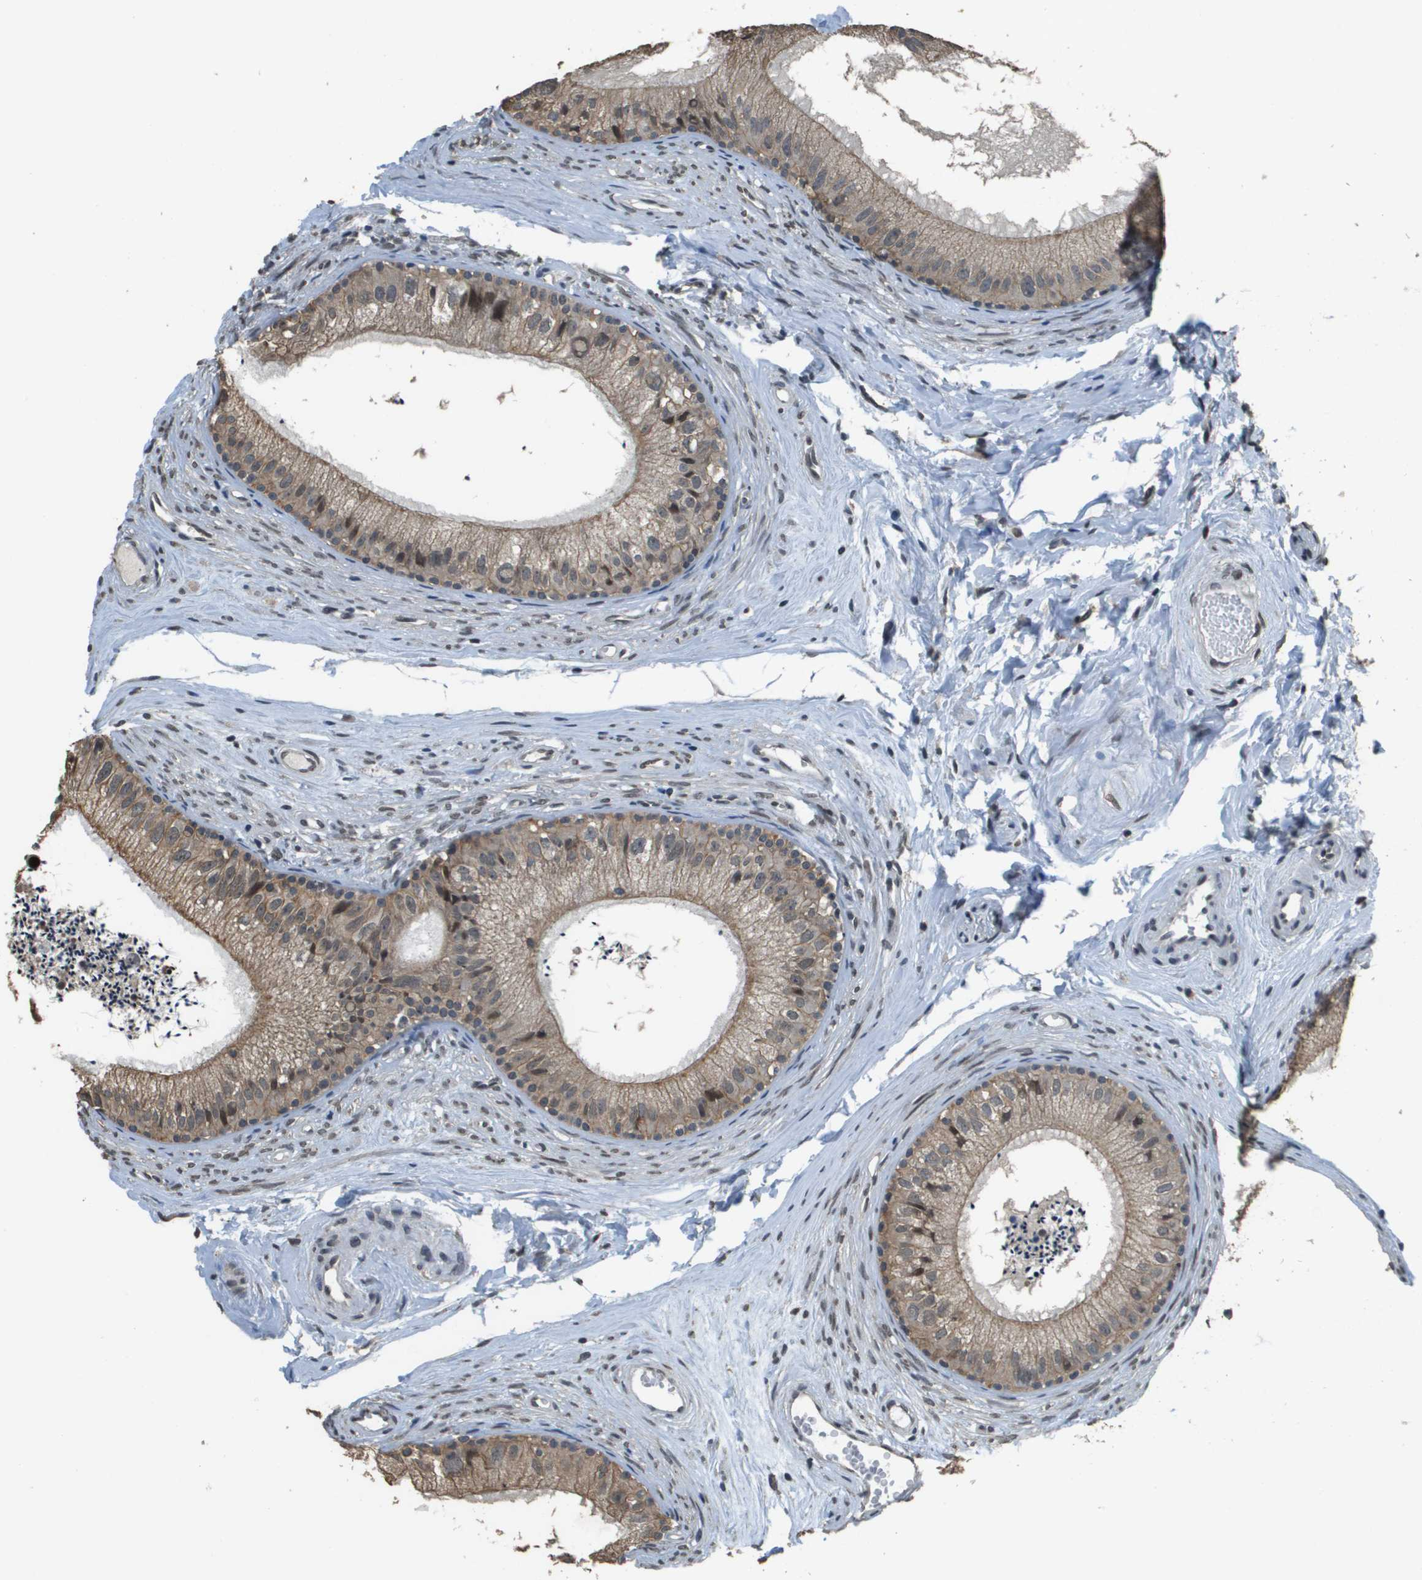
{"staining": {"intensity": "weak", "quantity": ">75%", "location": "cytoplasmic/membranous,nuclear"}, "tissue": "epididymis", "cell_type": "Glandular cells", "image_type": "normal", "snomed": [{"axis": "morphology", "description": "Normal tissue, NOS"}, {"axis": "topography", "description": "Epididymis"}], "caption": "Immunohistochemical staining of benign human epididymis displays low levels of weak cytoplasmic/membranous,nuclear positivity in approximately >75% of glandular cells.", "gene": "FANCC", "patient": {"sex": "male", "age": 56}}